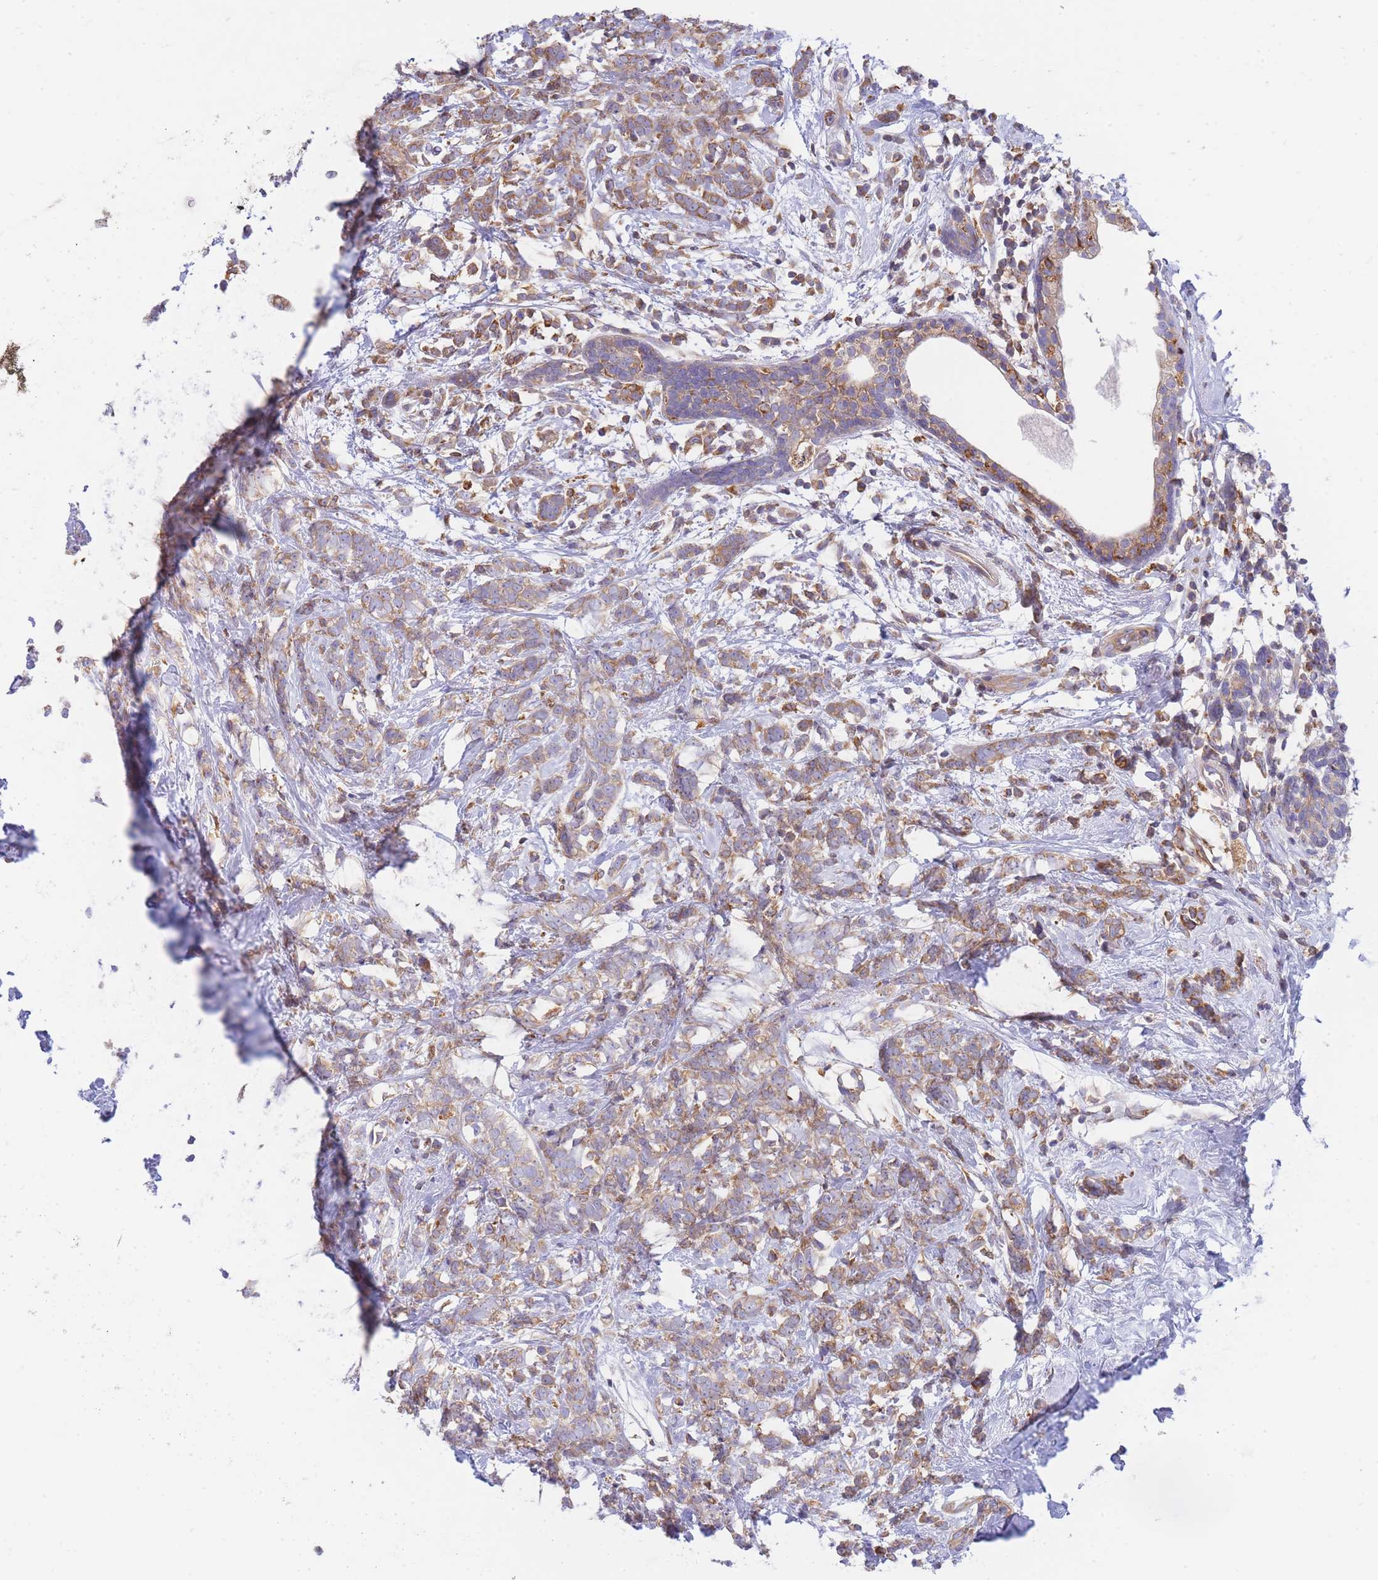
{"staining": {"intensity": "moderate", "quantity": ">75%", "location": "cytoplasmic/membranous"}, "tissue": "breast cancer", "cell_type": "Tumor cells", "image_type": "cancer", "snomed": [{"axis": "morphology", "description": "Lobular carcinoma"}, {"axis": "topography", "description": "Breast"}], "caption": "DAB immunohistochemical staining of human breast cancer demonstrates moderate cytoplasmic/membranous protein expression in approximately >75% of tumor cells. (brown staining indicates protein expression, while blue staining denotes nuclei).", "gene": "SH2B2", "patient": {"sex": "female", "age": 58}}